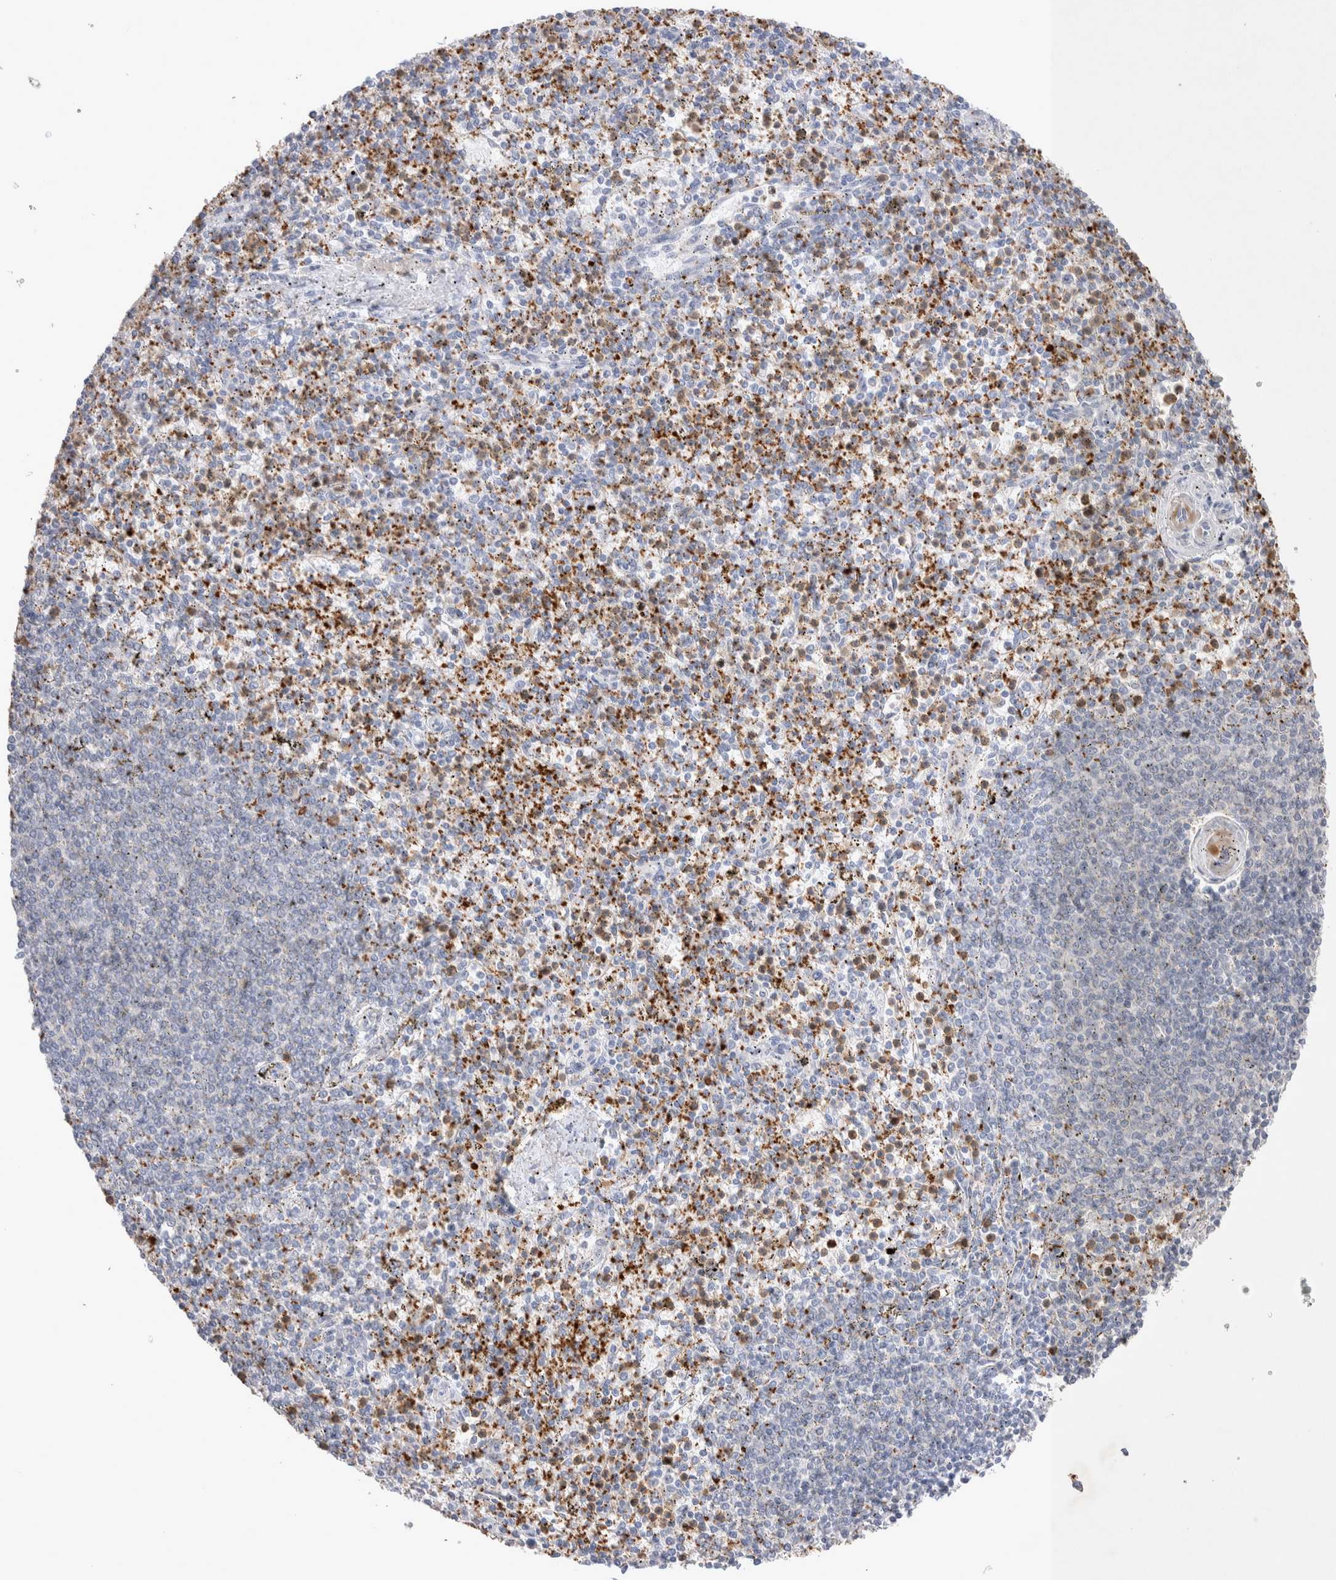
{"staining": {"intensity": "strong", "quantity": "25%-75%", "location": "cytoplasmic/membranous"}, "tissue": "spleen", "cell_type": "Cells in red pulp", "image_type": "normal", "snomed": [{"axis": "morphology", "description": "Normal tissue, NOS"}, {"axis": "topography", "description": "Spleen"}], "caption": "Protein staining by immunohistochemistry (IHC) exhibits strong cytoplasmic/membranous expression in approximately 25%-75% of cells in red pulp in normal spleen.", "gene": "FFAR2", "patient": {"sex": "male", "age": 72}}